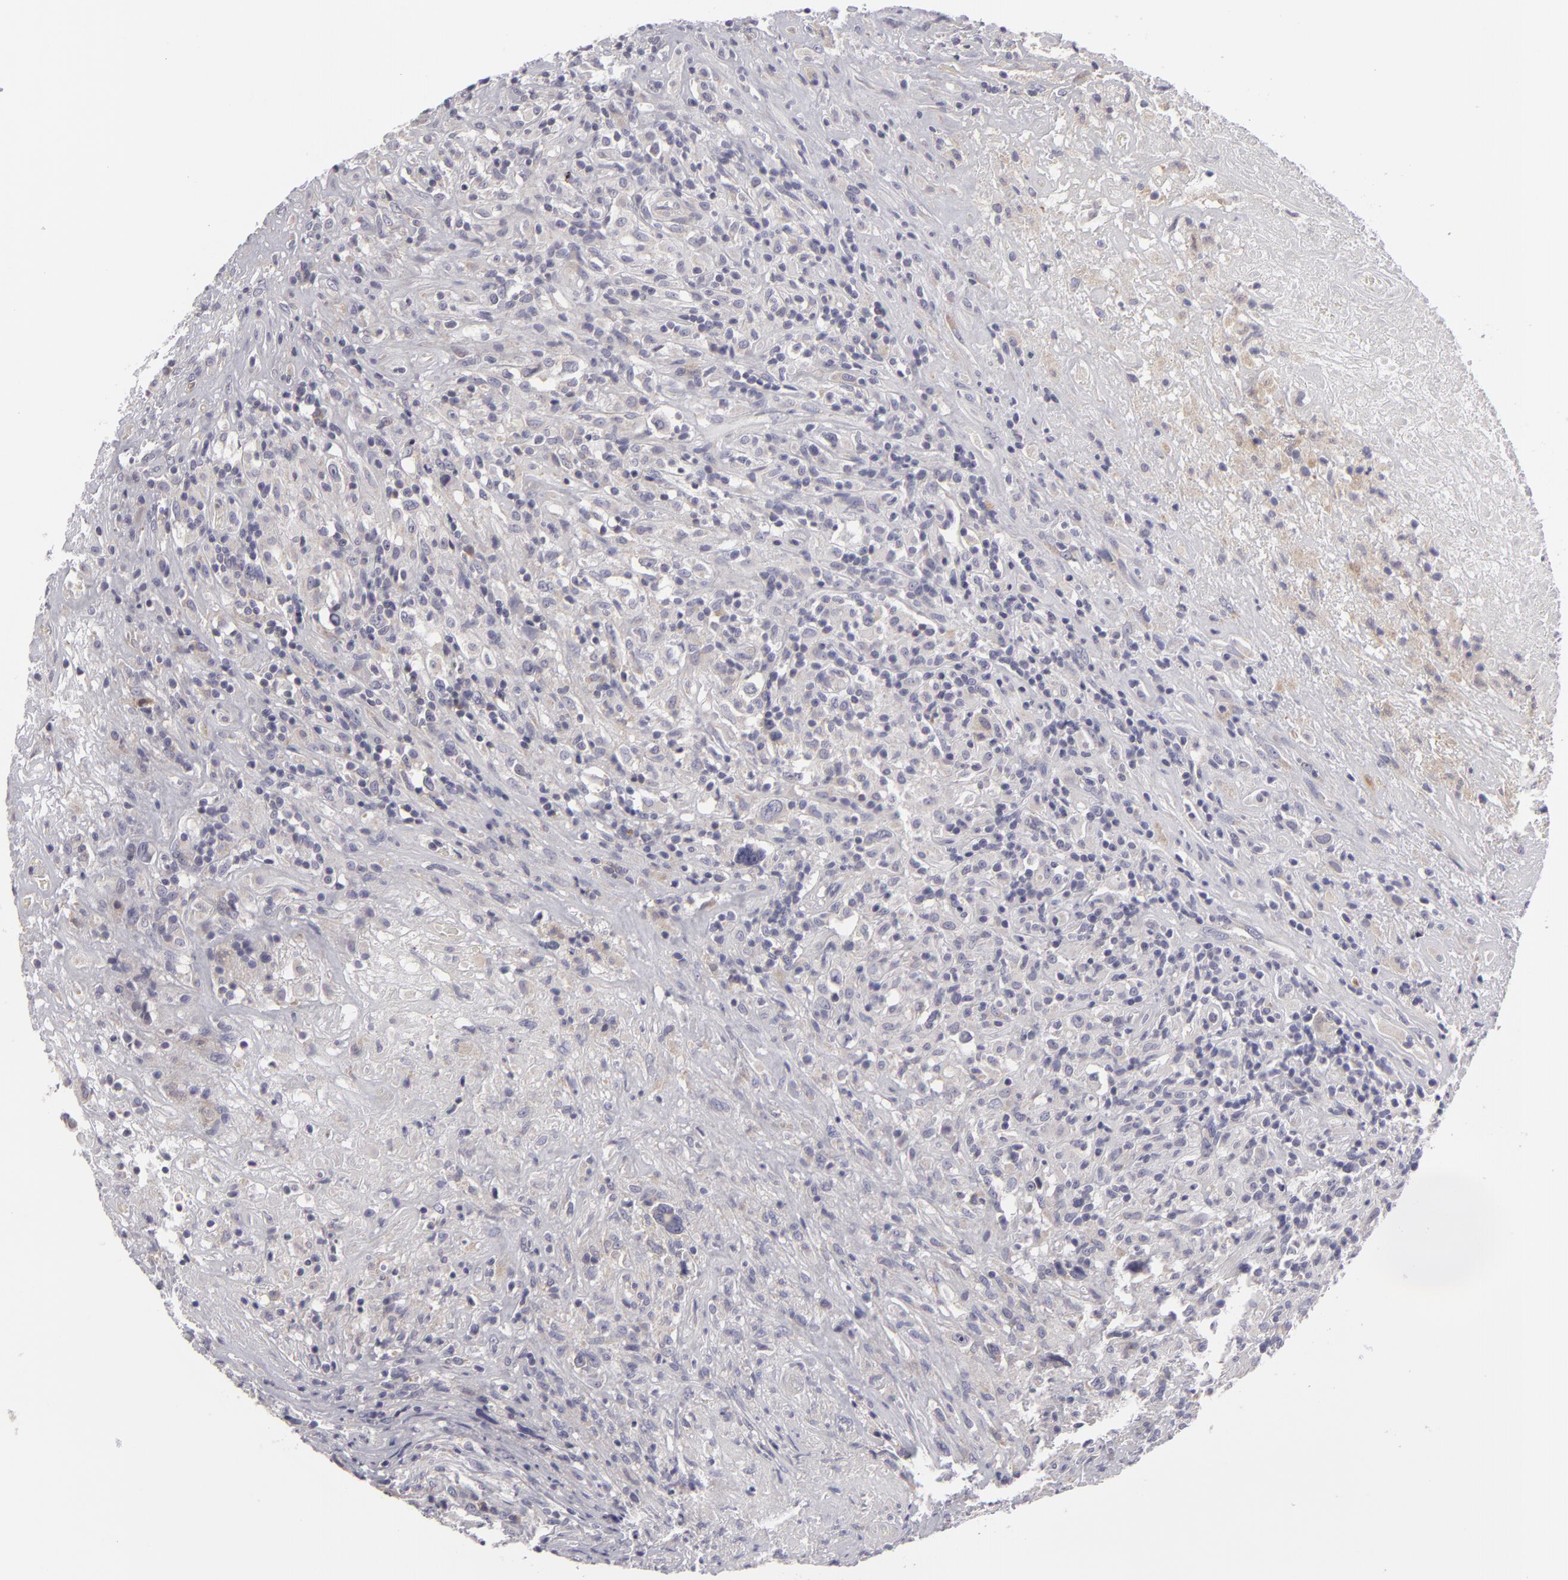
{"staining": {"intensity": "negative", "quantity": "none", "location": "none"}, "tissue": "lymphoma", "cell_type": "Tumor cells", "image_type": "cancer", "snomed": [{"axis": "morphology", "description": "Hodgkin's disease, NOS"}, {"axis": "topography", "description": "Lymph node"}], "caption": "Immunohistochemistry (IHC) photomicrograph of human Hodgkin's disease stained for a protein (brown), which demonstrates no positivity in tumor cells. (DAB (3,3'-diaminobenzidine) IHC visualized using brightfield microscopy, high magnification).", "gene": "ATP2B3", "patient": {"sex": "male", "age": 46}}